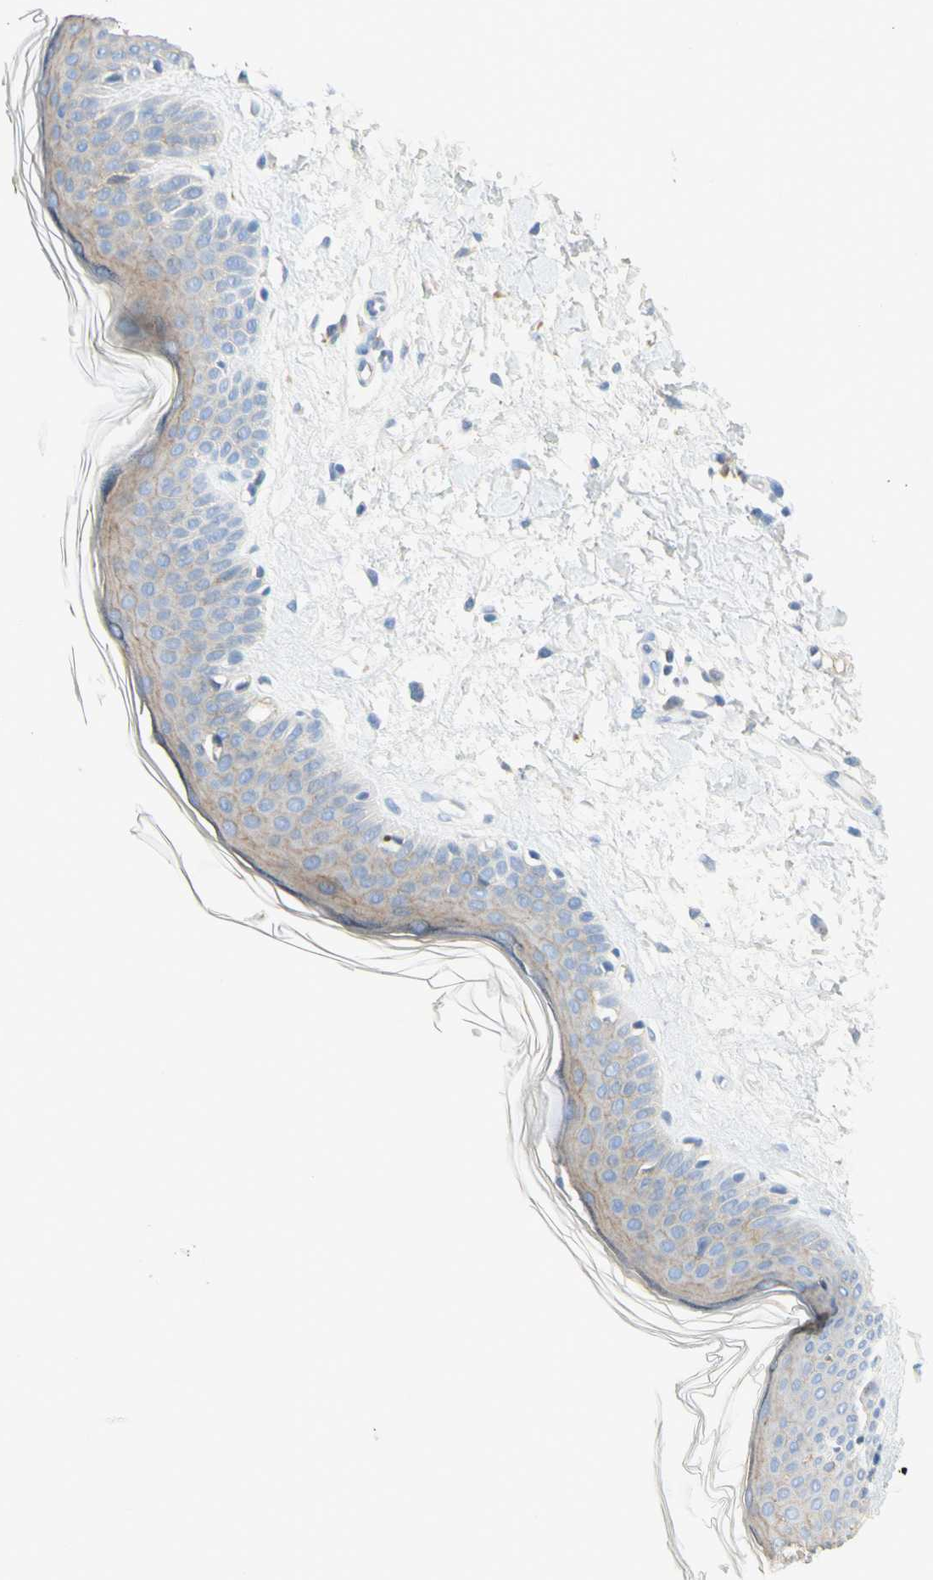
{"staining": {"intensity": "negative", "quantity": "none", "location": "none"}, "tissue": "skin", "cell_type": "Fibroblasts", "image_type": "normal", "snomed": [{"axis": "morphology", "description": "Normal tissue, NOS"}, {"axis": "topography", "description": "Skin"}], "caption": "This is a histopathology image of immunohistochemistry staining of normal skin, which shows no positivity in fibroblasts. (Stains: DAB (3,3'-diaminobenzidine) immunohistochemistry (IHC) with hematoxylin counter stain, Microscopy: brightfield microscopy at high magnification).", "gene": "NECTIN4", "patient": {"sex": "female", "age": 56}}